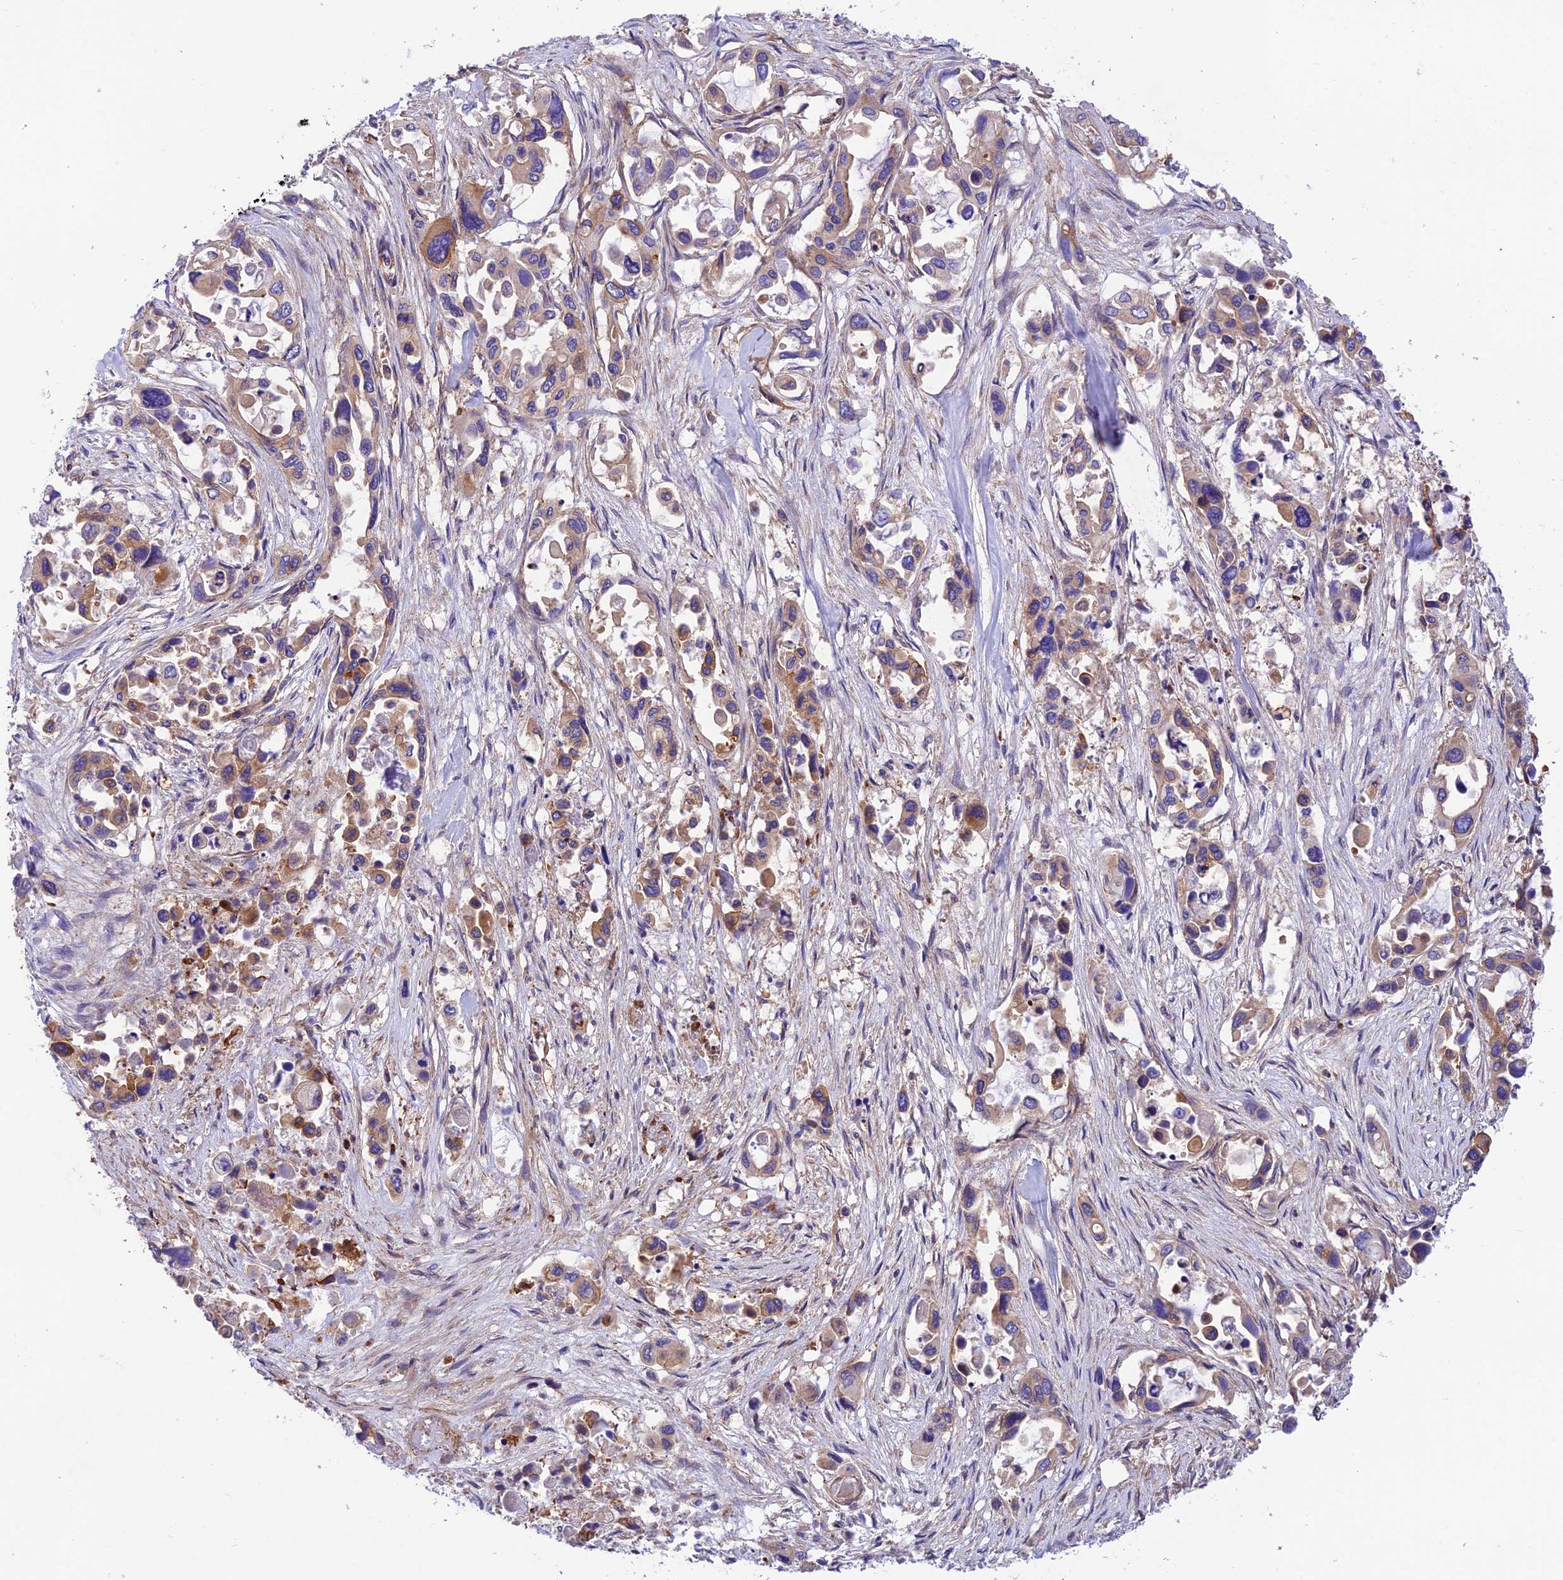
{"staining": {"intensity": "moderate", "quantity": "25%-75%", "location": "cytoplasmic/membranous"}, "tissue": "pancreatic cancer", "cell_type": "Tumor cells", "image_type": "cancer", "snomed": [{"axis": "morphology", "description": "Adenocarcinoma, NOS"}, {"axis": "topography", "description": "Pancreas"}], "caption": "This histopathology image displays immunohistochemistry (IHC) staining of human pancreatic adenocarcinoma, with medium moderate cytoplasmic/membranous staining in approximately 25%-75% of tumor cells.", "gene": "EVI5L", "patient": {"sex": "male", "age": 92}}